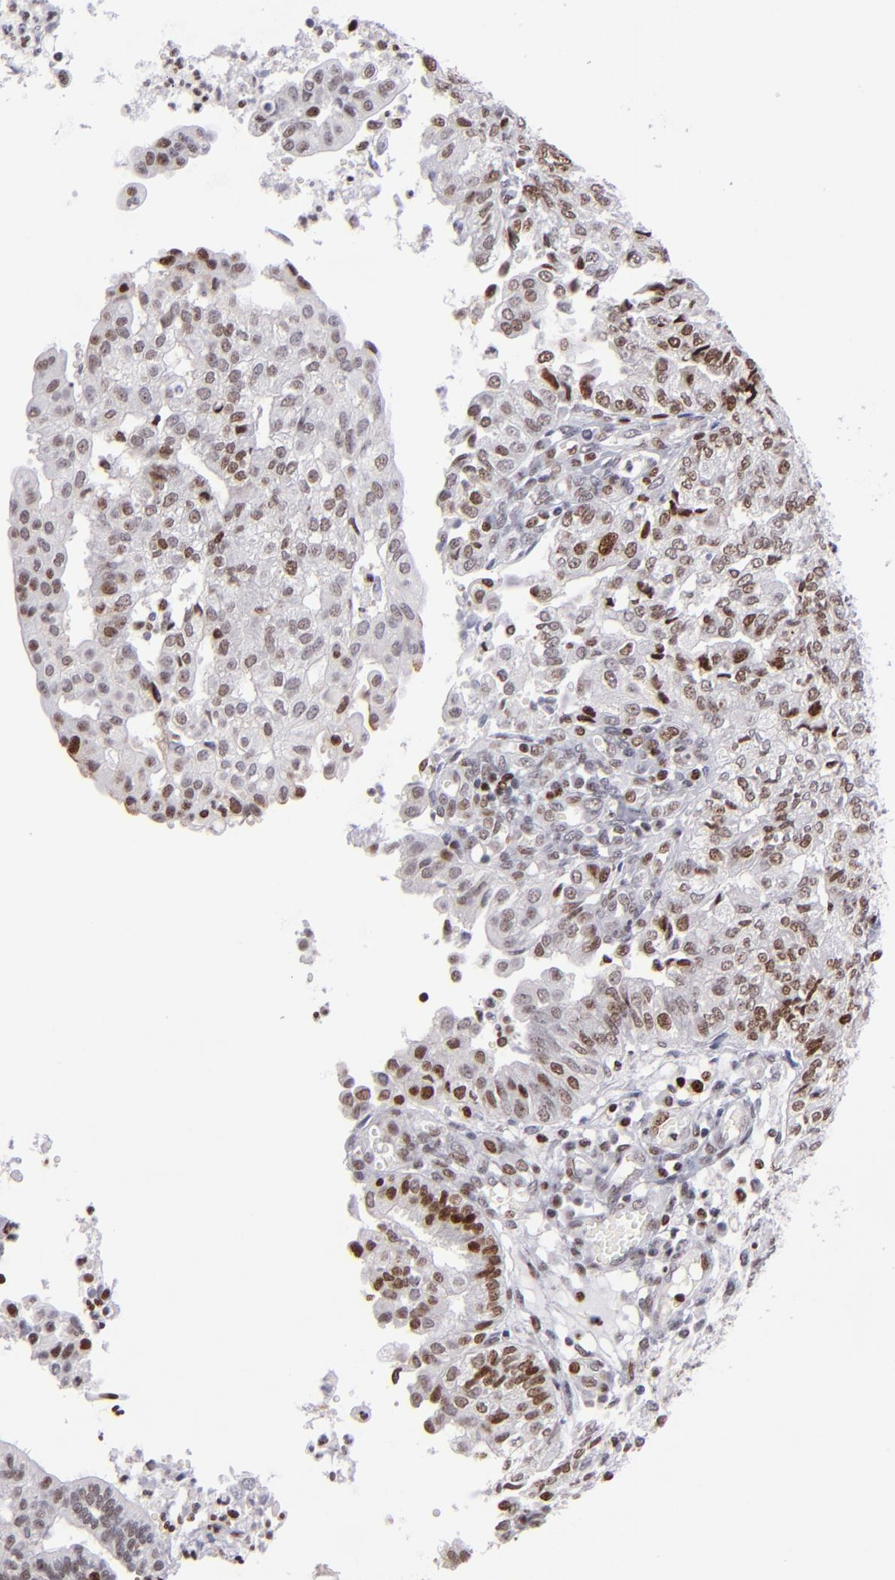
{"staining": {"intensity": "moderate", "quantity": ">75%", "location": "nuclear"}, "tissue": "endometrial cancer", "cell_type": "Tumor cells", "image_type": "cancer", "snomed": [{"axis": "morphology", "description": "Adenocarcinoma, NOS"}, {"axis": "topography", "description": "Endometrium"}], "caption": "This photomicrograph displays immunohistochemistry staining of endometrial adenocarcinoma, with medium moderate nuclear positivity in approximately >75% of tumor cells.", "gene": "POLA1", "patient": {"sex": "female", "age": 59}}